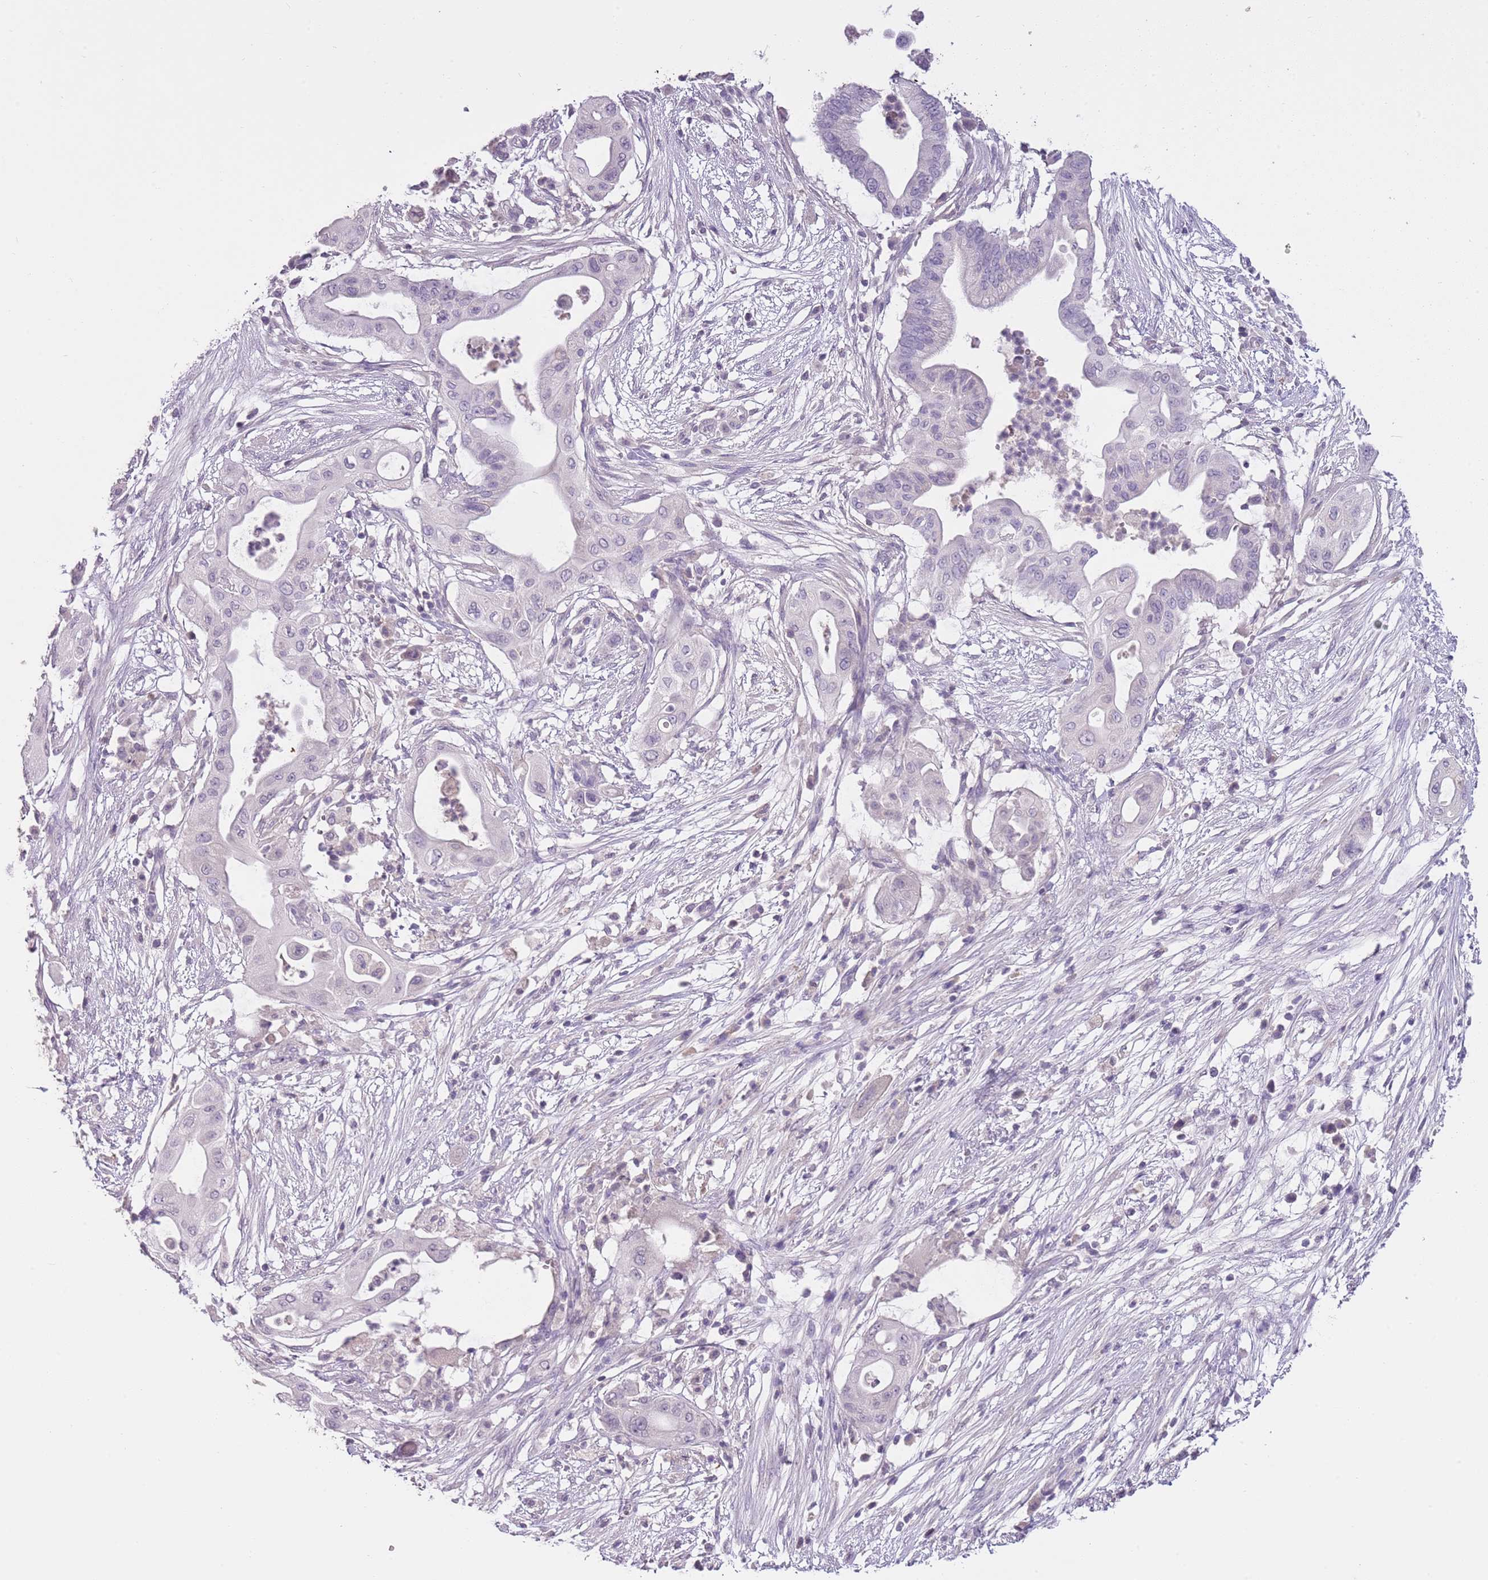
{"staining": {"intensity": "negative", "quantity": "none", "location": "none"}, "tissue": "pancreatic cancer", "cell_type": "Tumor cells", "image_type": "cancer", "snomed": [{"axis": "morphology", "description": "Adenocarcinoma, NOS"}, {"axis": "topography", "description": "Pancreas"}], "caption": "The image displays no significant expression in tumor cells of adenocarcinoma (pancreatic).", "gene": "SLC35E3", "patient": {"sex": "male", "age": 68}}